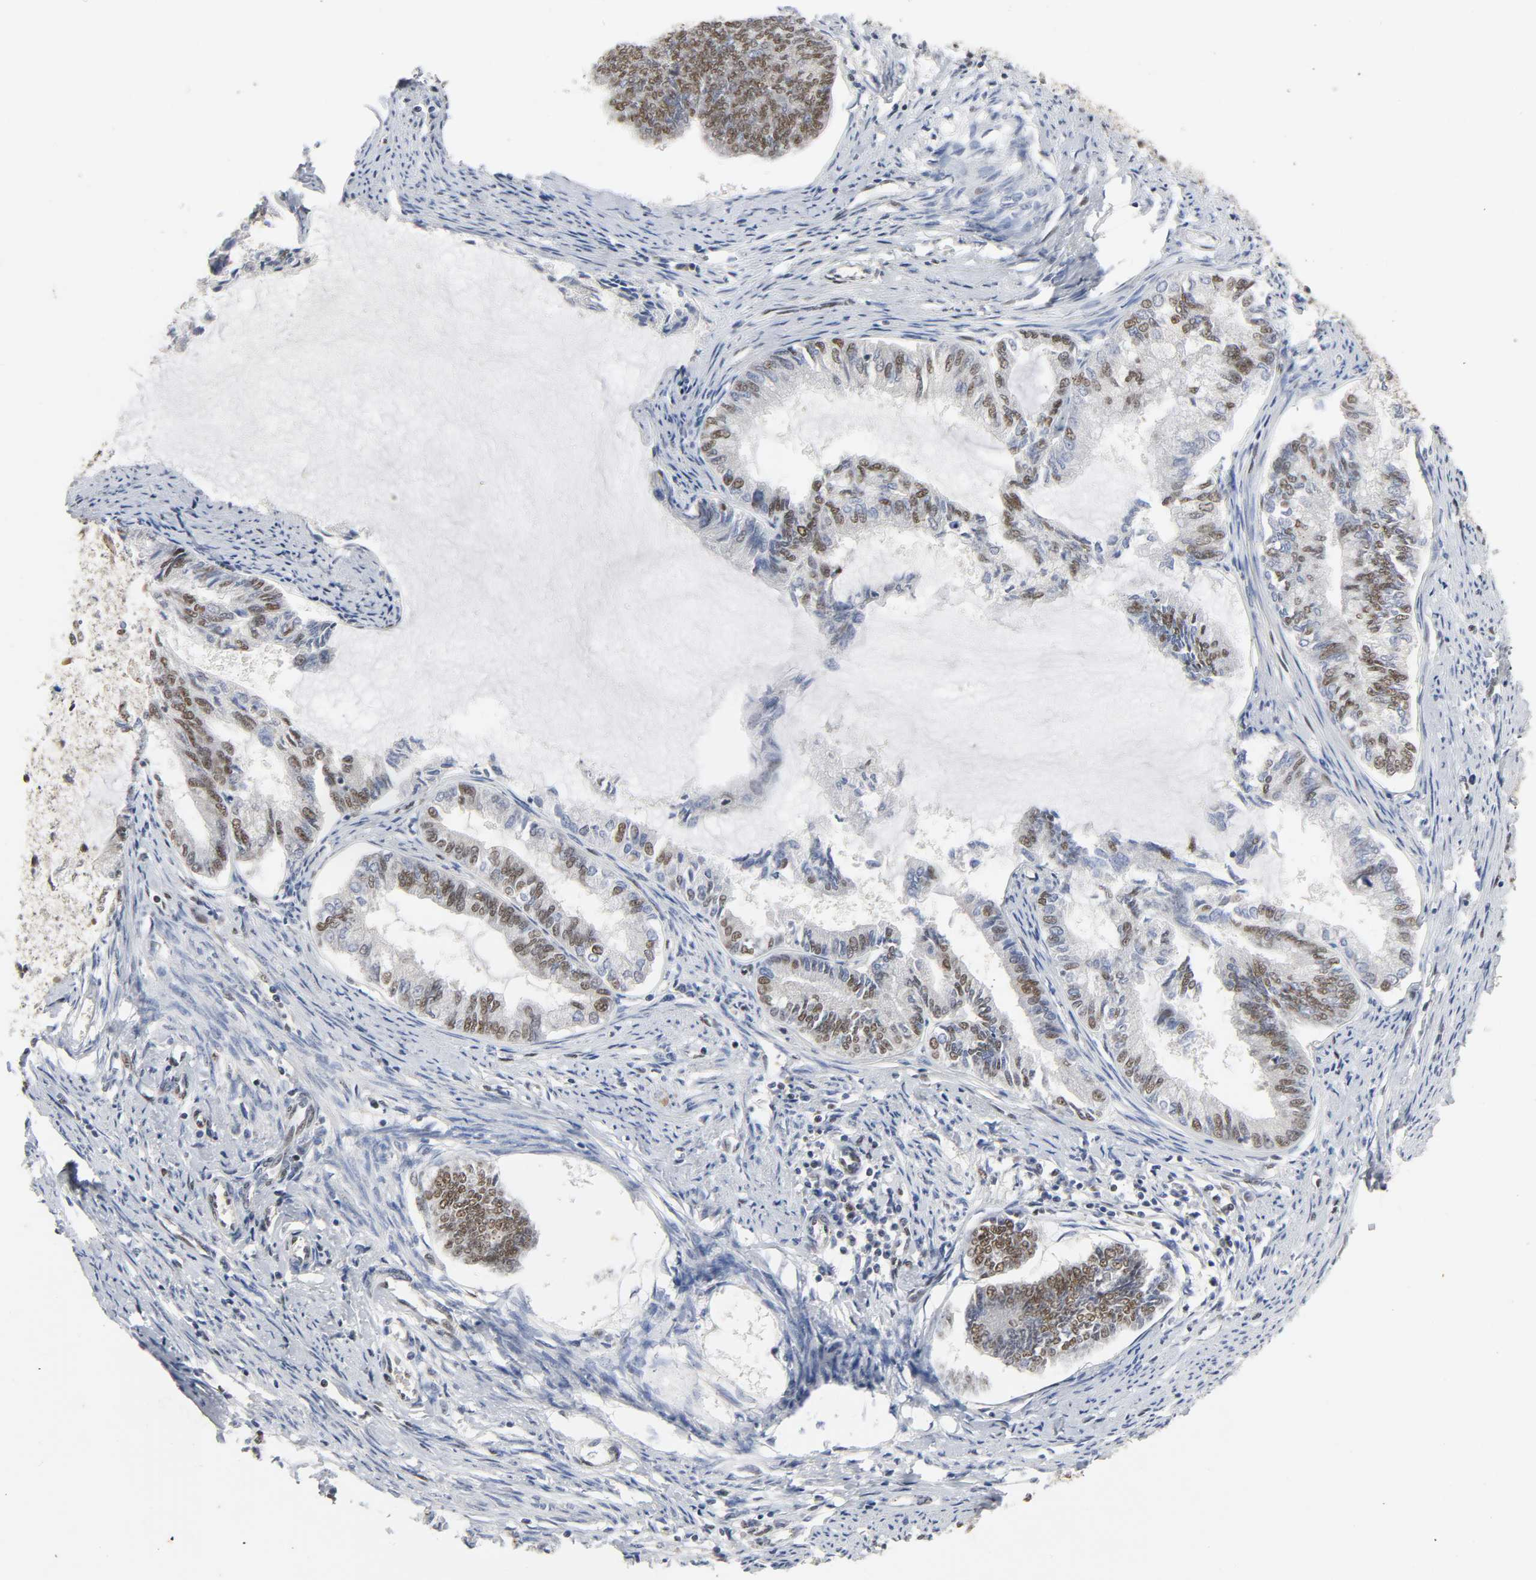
{"staining": {"intensity": "moderate", "quantity": "25%-75%", "location": "nuclear"}, "tissue": "endometrial cancer", "cell_type": "Tumor cells", "image_type": "cancer", "snomed": [{"axis": "morphology", "description": "Adenocarcinoma, NOS"}, {"axis": "topography", "description": "Endometrium"}], "caption": "Adenocarcinoma (endometrial) tissue exhibits moderate nuclear staining in about 25%-75% of tumor cells, visualized by immunohistochemistry.", "gene": "NCOA6", "patient": {"sex": "female", "age": 86}}